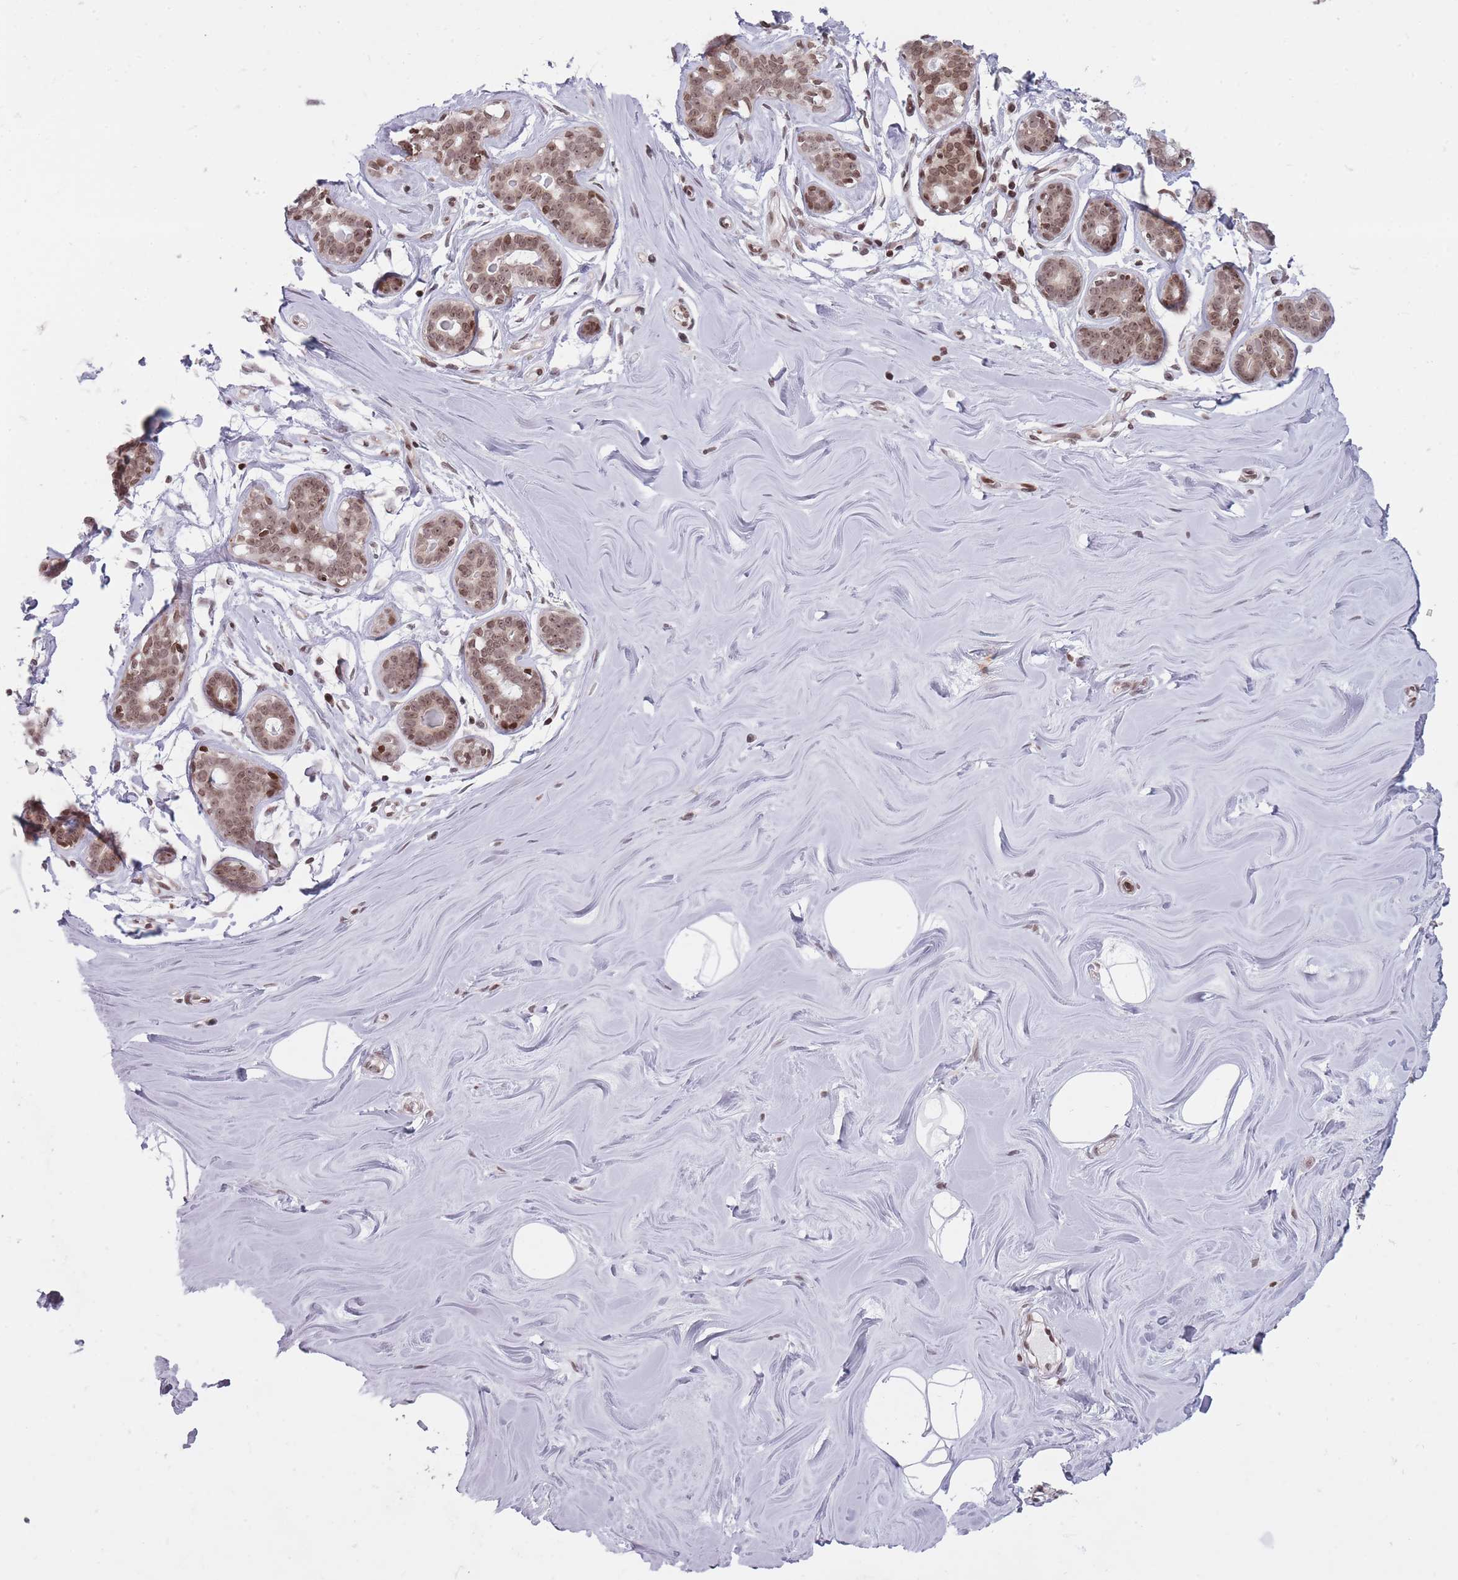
{"staining": {"intensity": "negative", "quantity": "none", "location": "none"}, "tissue": "breast", "cell_type": "Adipocytes", "image_type": "normal", "snomed": [{"axis": "morphology", "description": "Normal tissue, NOS"}, {"axis": "topography", "description": "Breast"}], "caption": "Breast was stained to show a protein in brown. There is no significant expression in adipocytes. (Brightfield microscopy of DAB (3,3'-diaminobenzidine) immunohistochemistry (IHC) at high magnification).", "gene": "TMC6", "patient": {"sex": "female", "age": 25}}